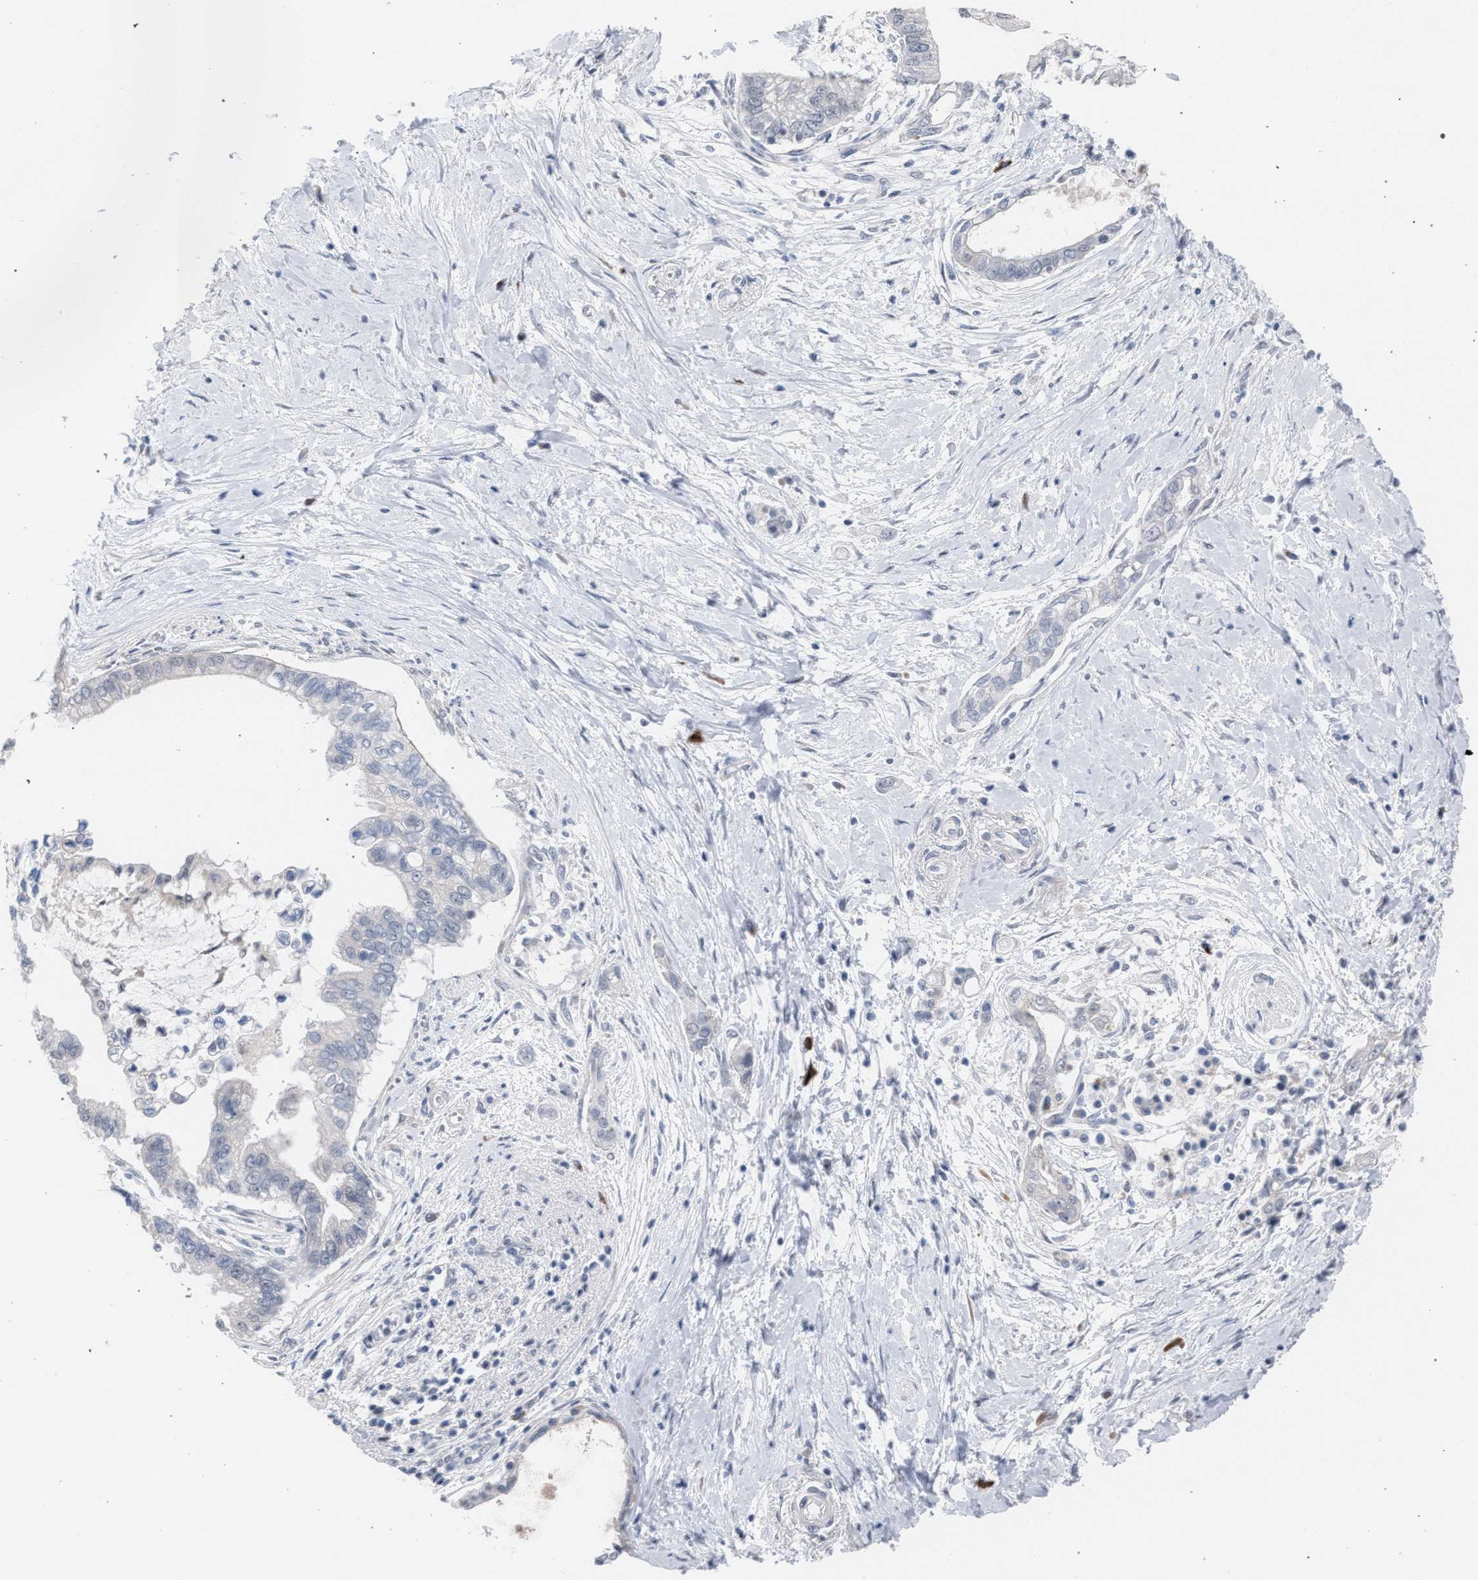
{"staining": {"intensity": "negative", "quantity": "none", "location": "none"}, "tissue": "pancreatic cancer", "cell_type": "Tumor cells", "image_type": "cancer", "snomed": [{"axis": "morphology", "description": "Adenocarcinoma, NOS"}, {"axis": "topography", "description": "Pancreas"}], "caption": "IHC of pancreatic cancer (adenocarcinoma) exhibits no staining in tumor cells.", "gene": "RNF135", "patient": {"sex": "male", "age": 59}}